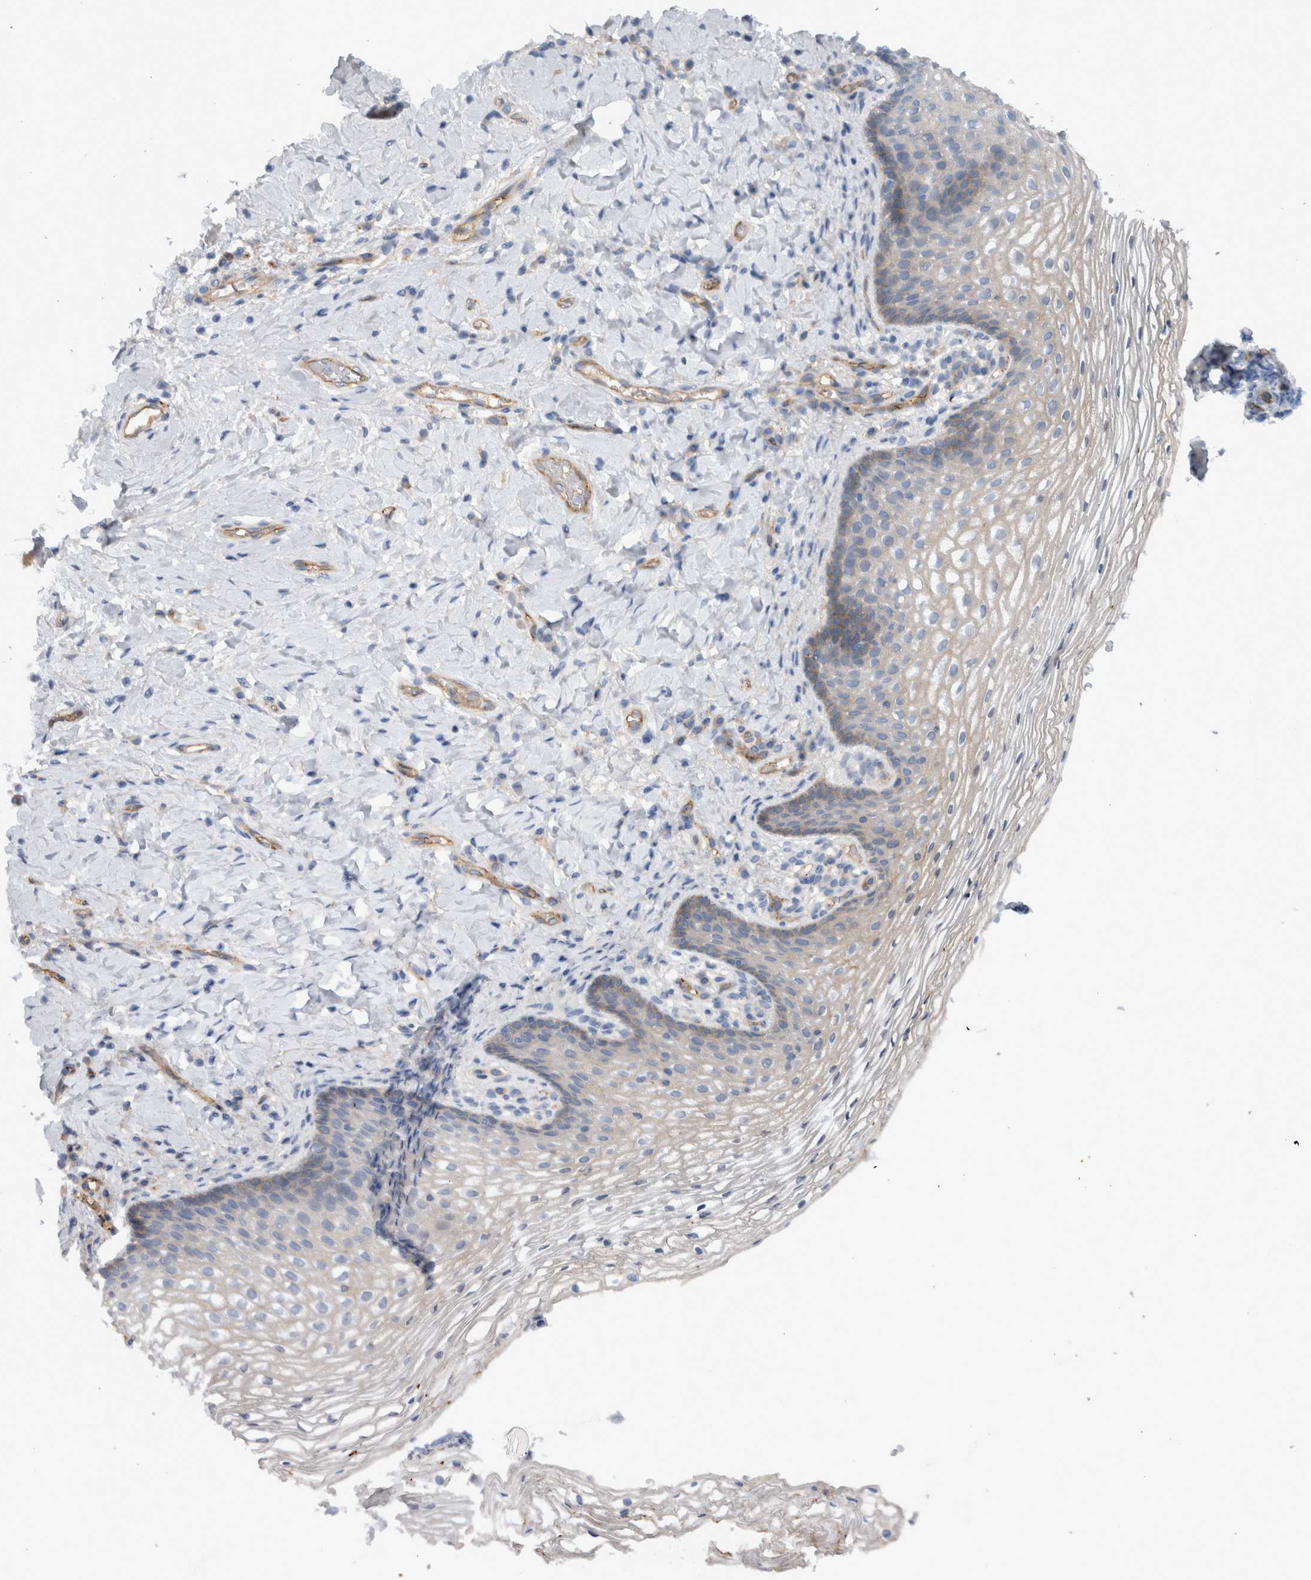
{"staining": {"intensity": "weak", "quantity": "<25%", "location": "cytoplasmic/membranous"}, "tissue": "vagina", "cell_type": "Squamous epithelial cells", "image_type": "normal", "snomed": [{"axis": "morphology", "description": "Normal tissue, NOS"}, {"axis": "topography", "description": "Vagina"}], "caption": "Vagina stained for a protein using immunohistochemistry demonstrates no expression squamous epithelial cells.", "gene": "CD59", "patient": {"sex": "female", "age": 60}}